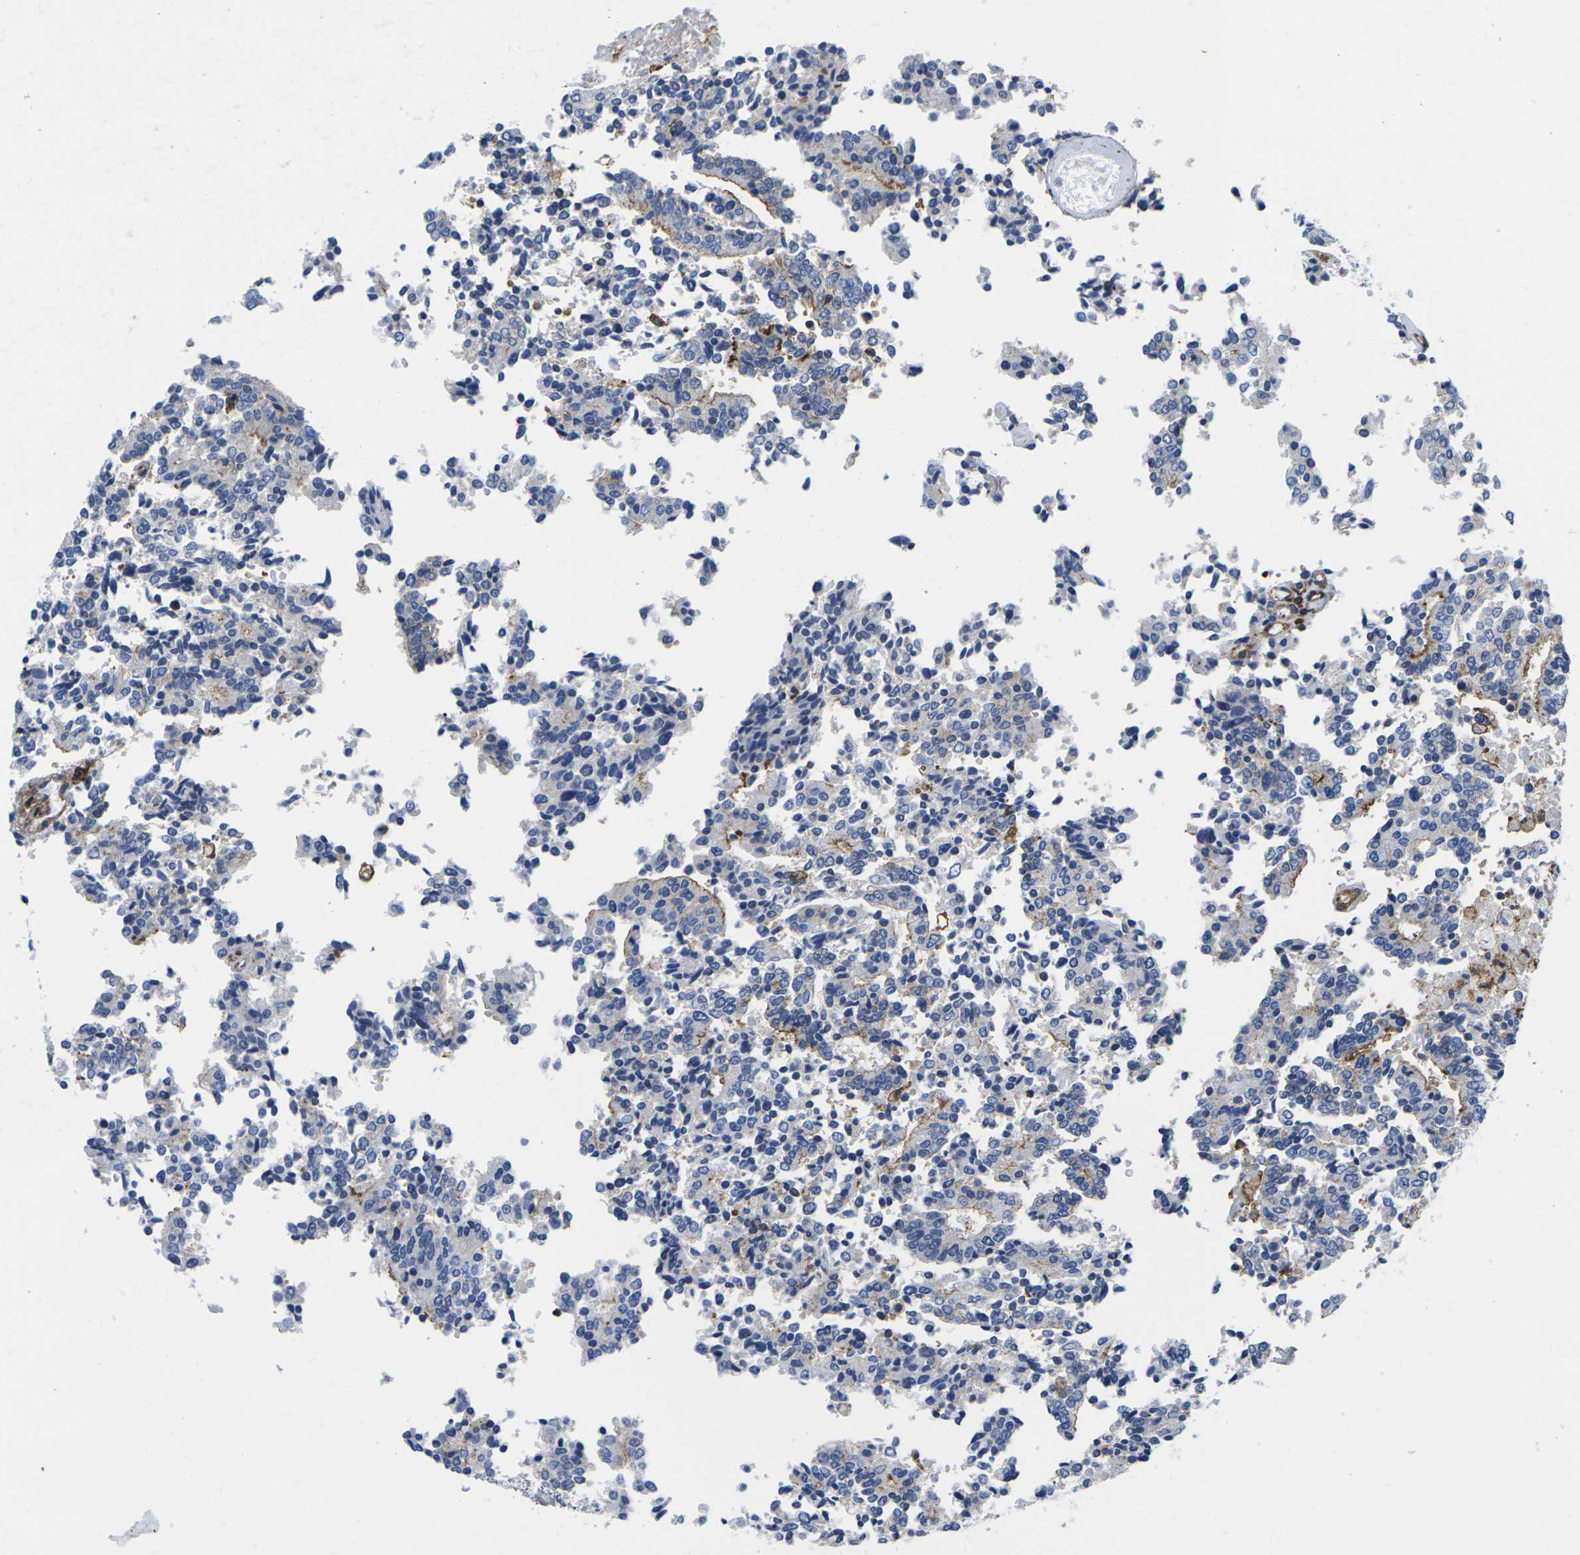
{"staining": {"intensity": "moderate", "quantity": "<25%", "location": "cytoplasmic/membranous"}, "tissue": "prostate cancer", "cell_type": "Tumor cells", "image_type": "cancer", "snomed": [{"axis": "morphology", "description": "Normal tissue, NOS"}, {"axis": "morphology", "description": "Adenocarcinoma, High grade"}, {"axis": "topography", "description": "Prostate"}, {"axis": "topography", "description": "Seminal veicle"}], "caption": "IHC photomicrograph of neoplastic tissue: high-grade adenocarcinoma (prostate) stained using immunohistochemistry reveals low levels of moderate protein expression localized specifically in the cytoplasmic/membranous of tumor cells, appearing as a cytoplasmic/membranous brown color.", "gene": "IQGAP1", "patient": {"sex": "male", "age": 55}}